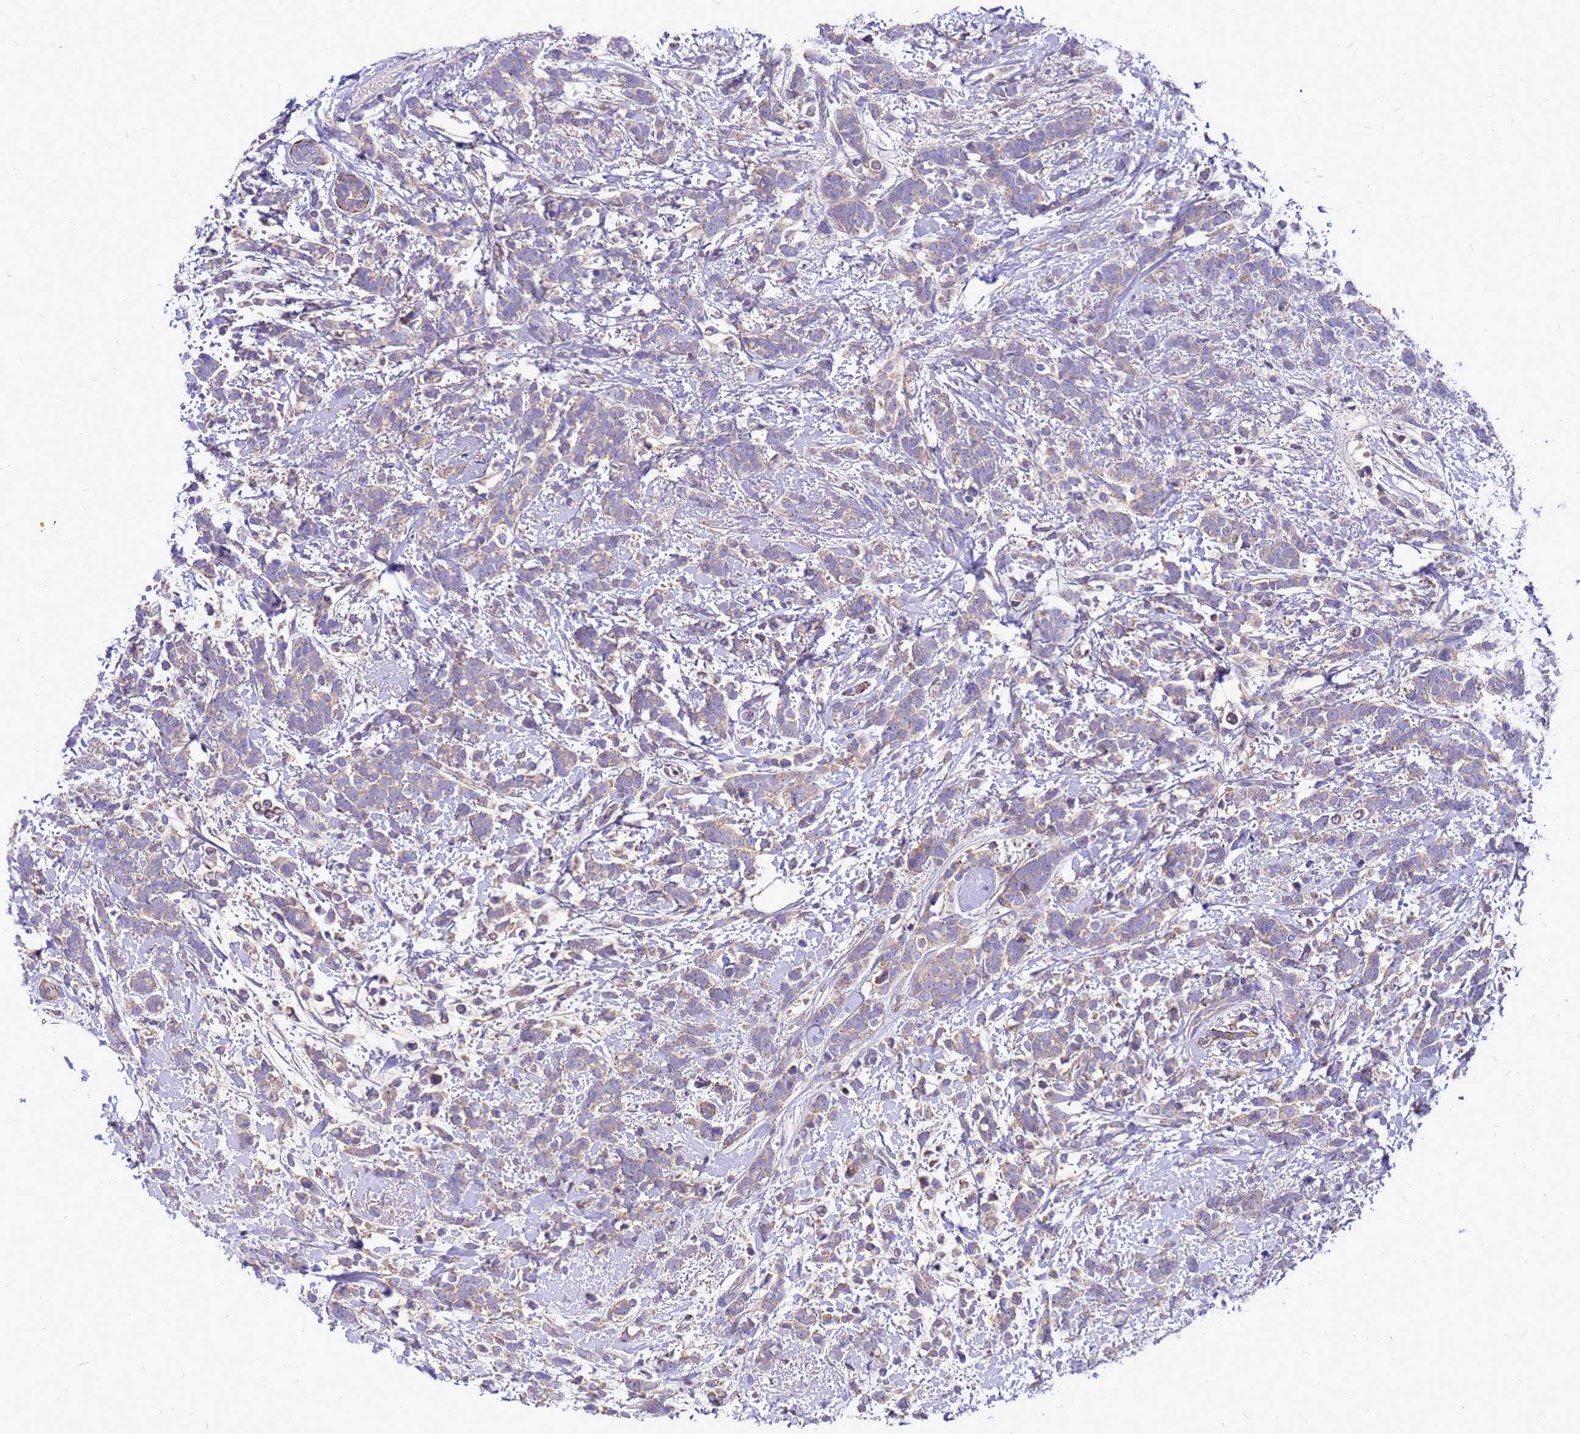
{"staining": {"intensity": "weak", "quantity": "25%-75%", "location": "cytoplasmic/membranous"}, "tissue": "breast cancer", "cell_type": "Tumor cells", "image_type": "cancer", "snomed": [{"axis": "morphology", "description": "Lobular carcinoma"}, {"axis": "topography", "description": "Breast"}], "caption": "Breast cancer tissue demonstrates weak cytoplasmic/membranous positivity in approximately 25%-75% of tumor cells, visualized by immunohistochemistry.", "gene": "POP7", "patient": {"sex": "female", "age": 58}}